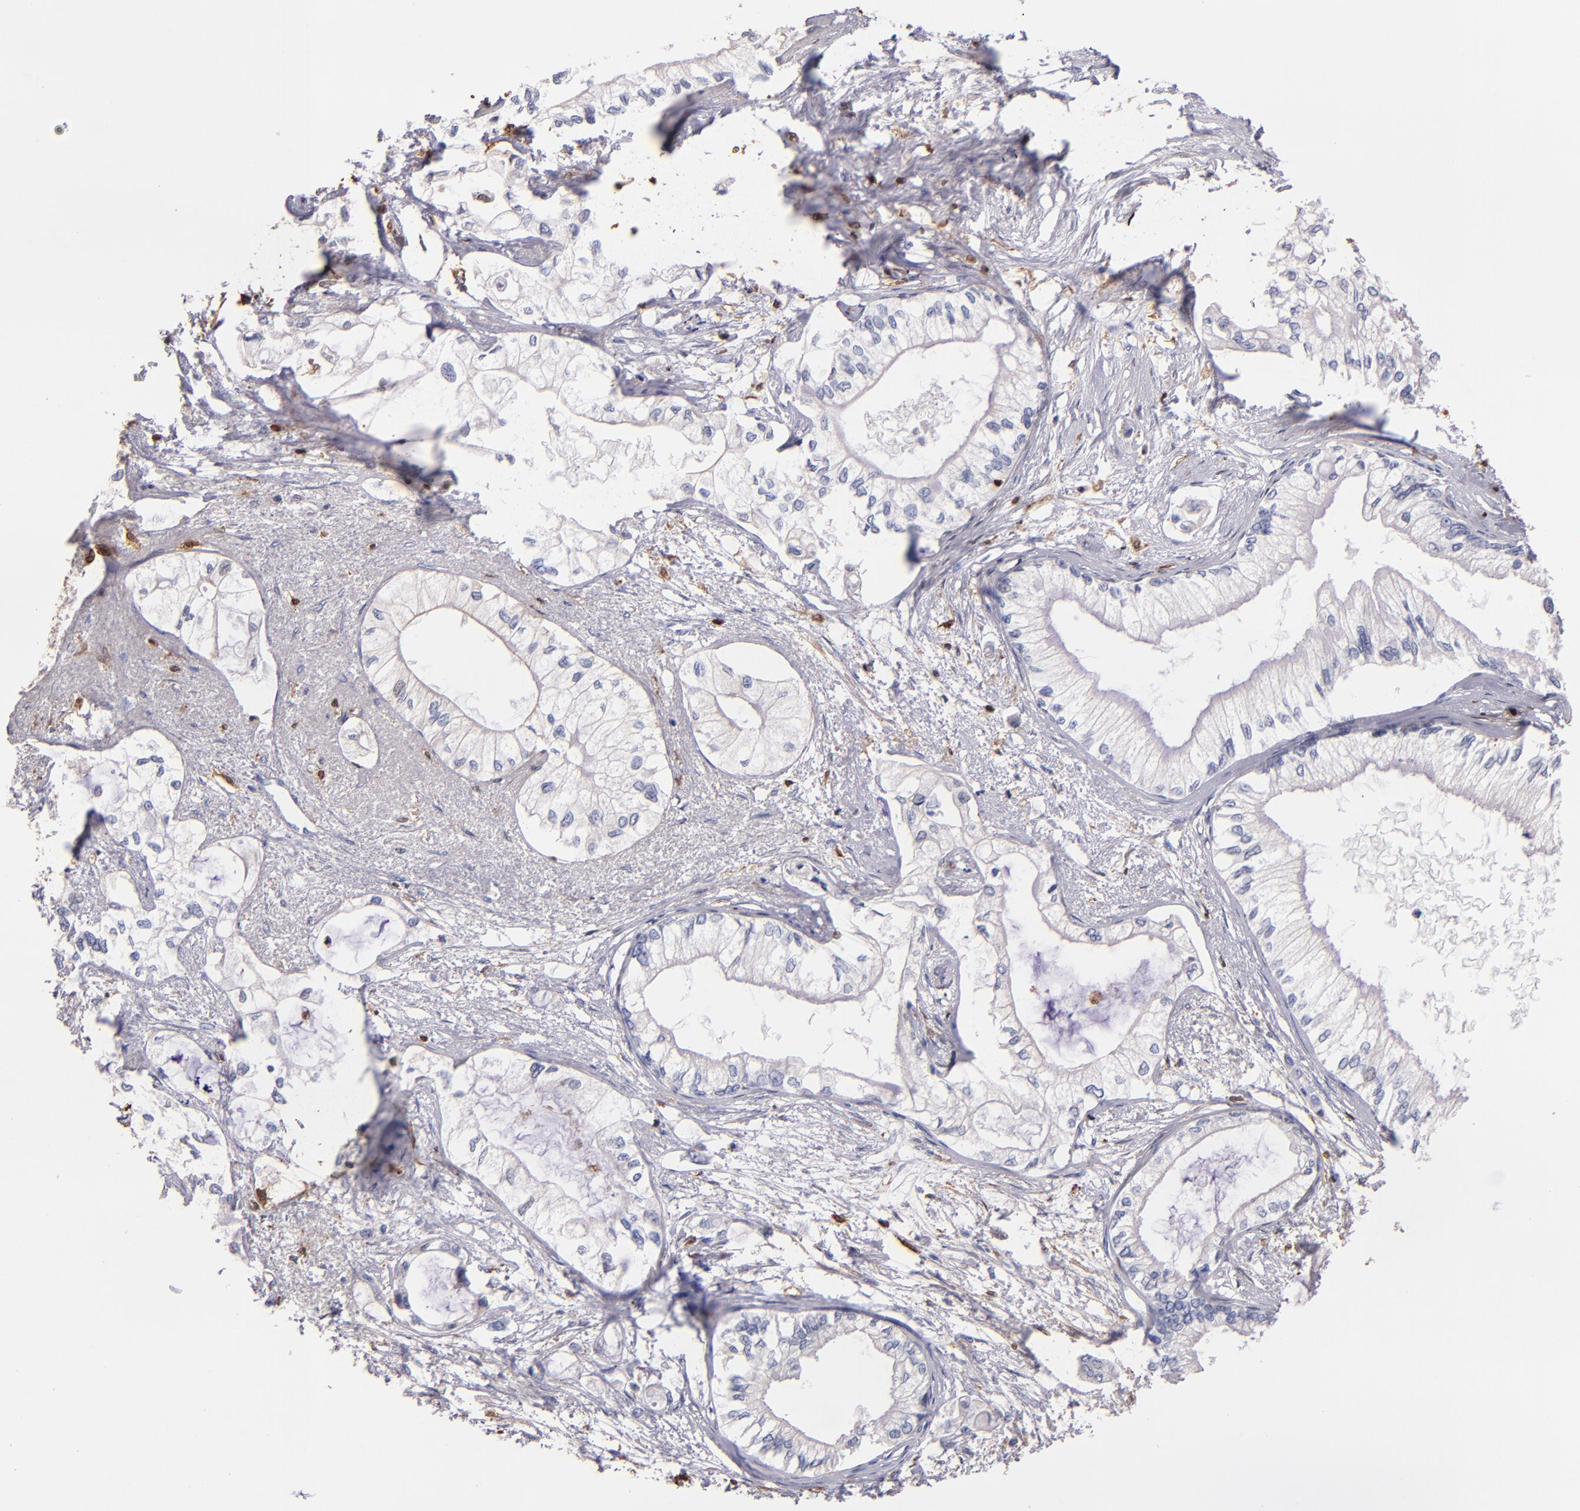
{"staining": {"intensity": "negative", "quantity": "none", "location": "none"}, "tissue": "pancreatic cancer", "cell_type": "Tumor cells", "image_type": "cancer", "snomed": [{"axis": "morphology", "description": "Adenocarcinoma, NOS"}, {"axis": "topography", "description": "Pancreas"}], "caption": "The immunohistochemistry (IHC) image has no significant expression in tumor cells of pancreatic cancer (adenocarcinoma) tissue. (IHC, brightfield microscopy, high magnification).", "gene": "S100A4", "patient": {"sex": "male", "age": 79}}